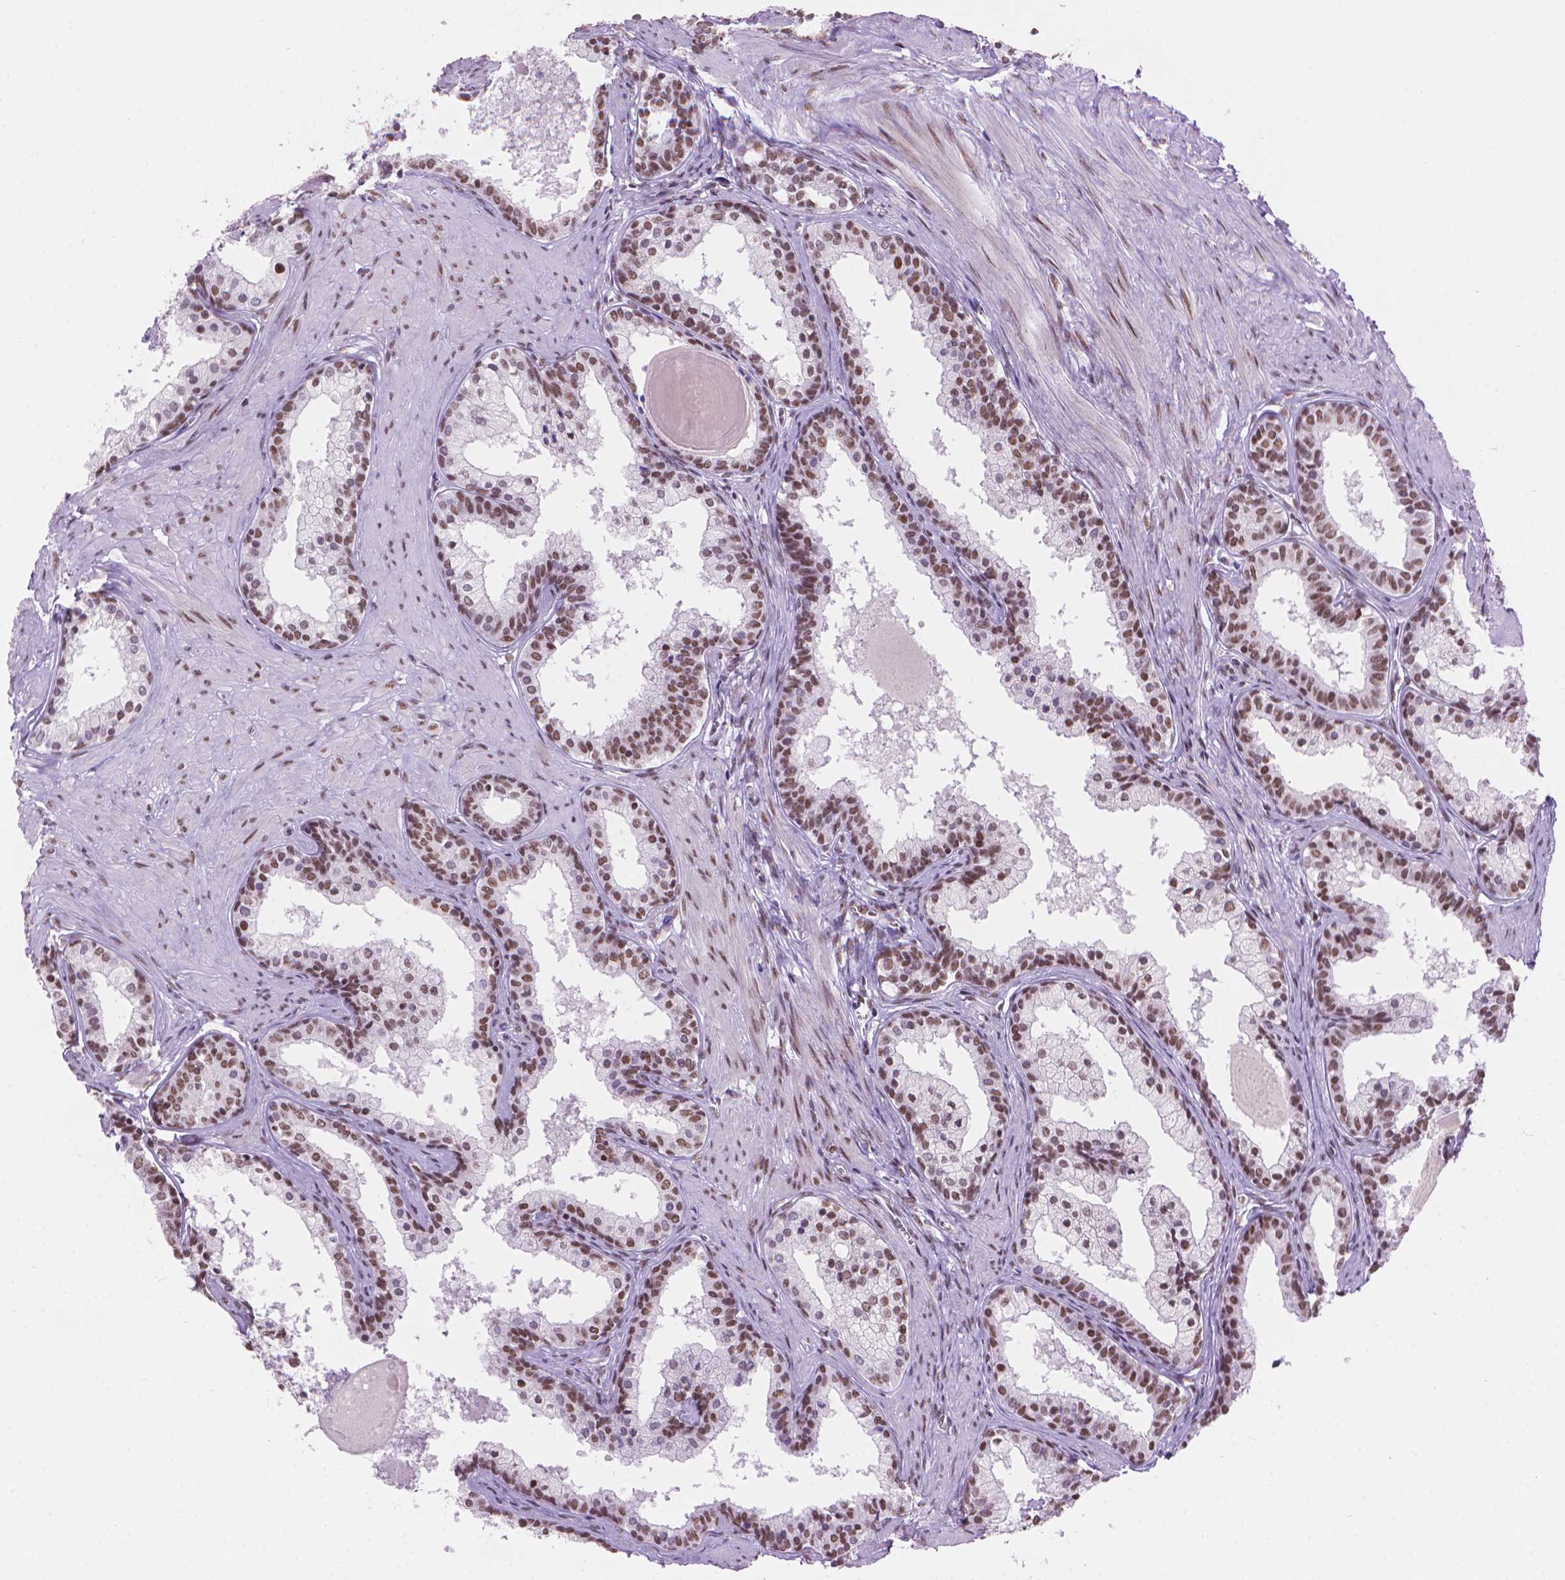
{"staining": {"intensity": "moderate", "quantity": "25%-75%", "location": "nuclear"}, "tissue": "prostate", "cell_type": "Glandular cells", "image_type": "normal", "snomed": [{"axis": "morphology", "description": "Normal tissue, NOS"}, {"axis": "topography", "description": "Prostate"}], "caption": "Benign prostate demonstrates moderate nuclear staining in about 25%-75% of glandular cells.", "gene": "RPA4", "patient": {"sex": "male", "age": 61}}